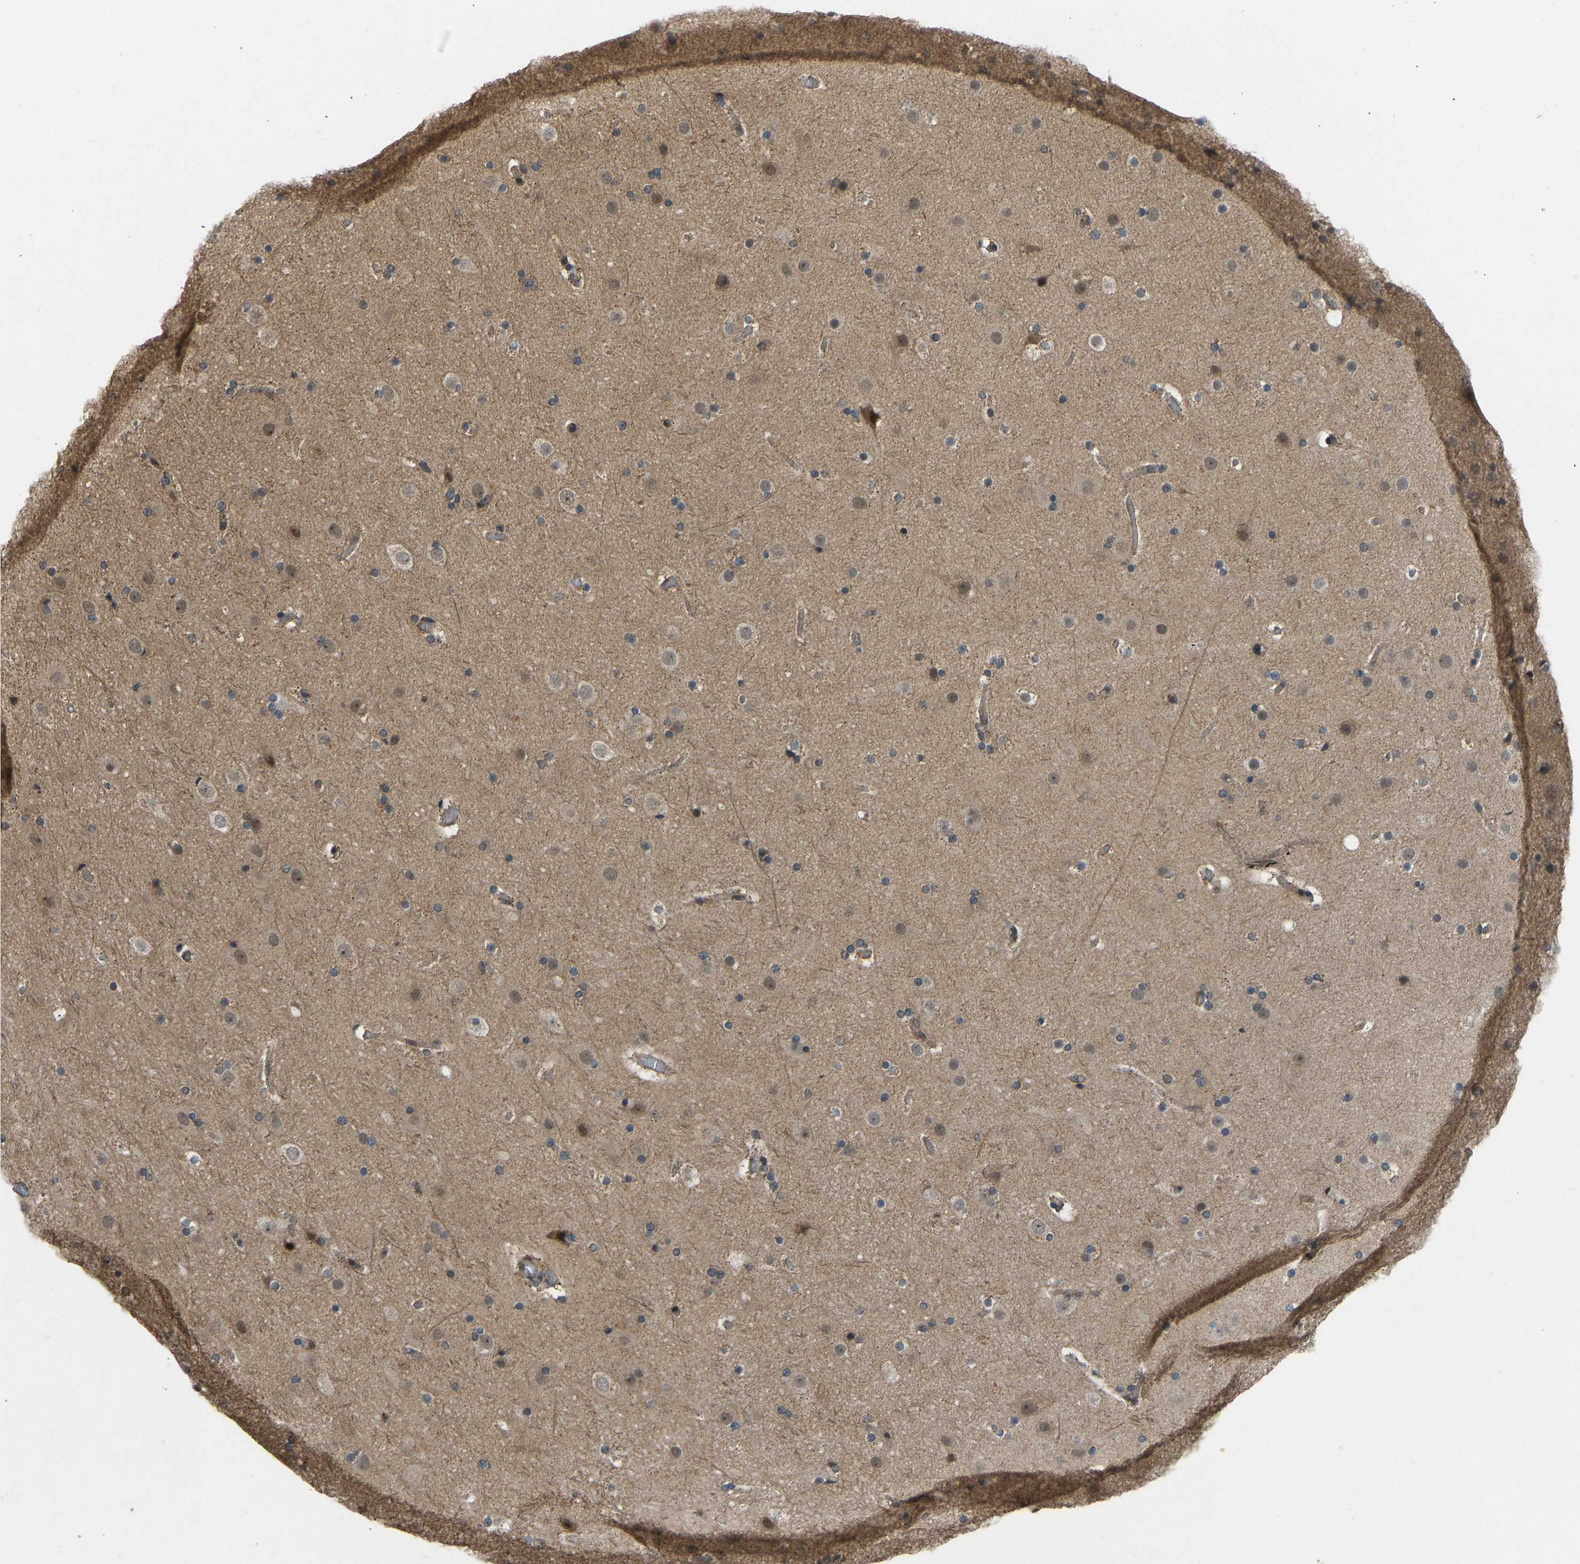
{"staining": {"intensity": "moderate", "quantity": ">75%", "location": "cytoplasmic/membranous"}, "tissue": "cerebral cortex", "cell_type": "Endothelial cells", "image_type": "normal", "snomed": [{"axis": "morphology", "description": "Normal tissue, NOS"}, {"axis": "topography", "description": "Cerebral cortex"}], "caption": "Immunohistochemistry (IHC) micrograph of normal human cerebral cortex stained for a protein (brown), which shows medium levels of moderate cytoplasmic/membranous staining in approximately >75% of endothelial cells.", "gene": "ACADS", "patient": {"sex": "male", "age": 57}}